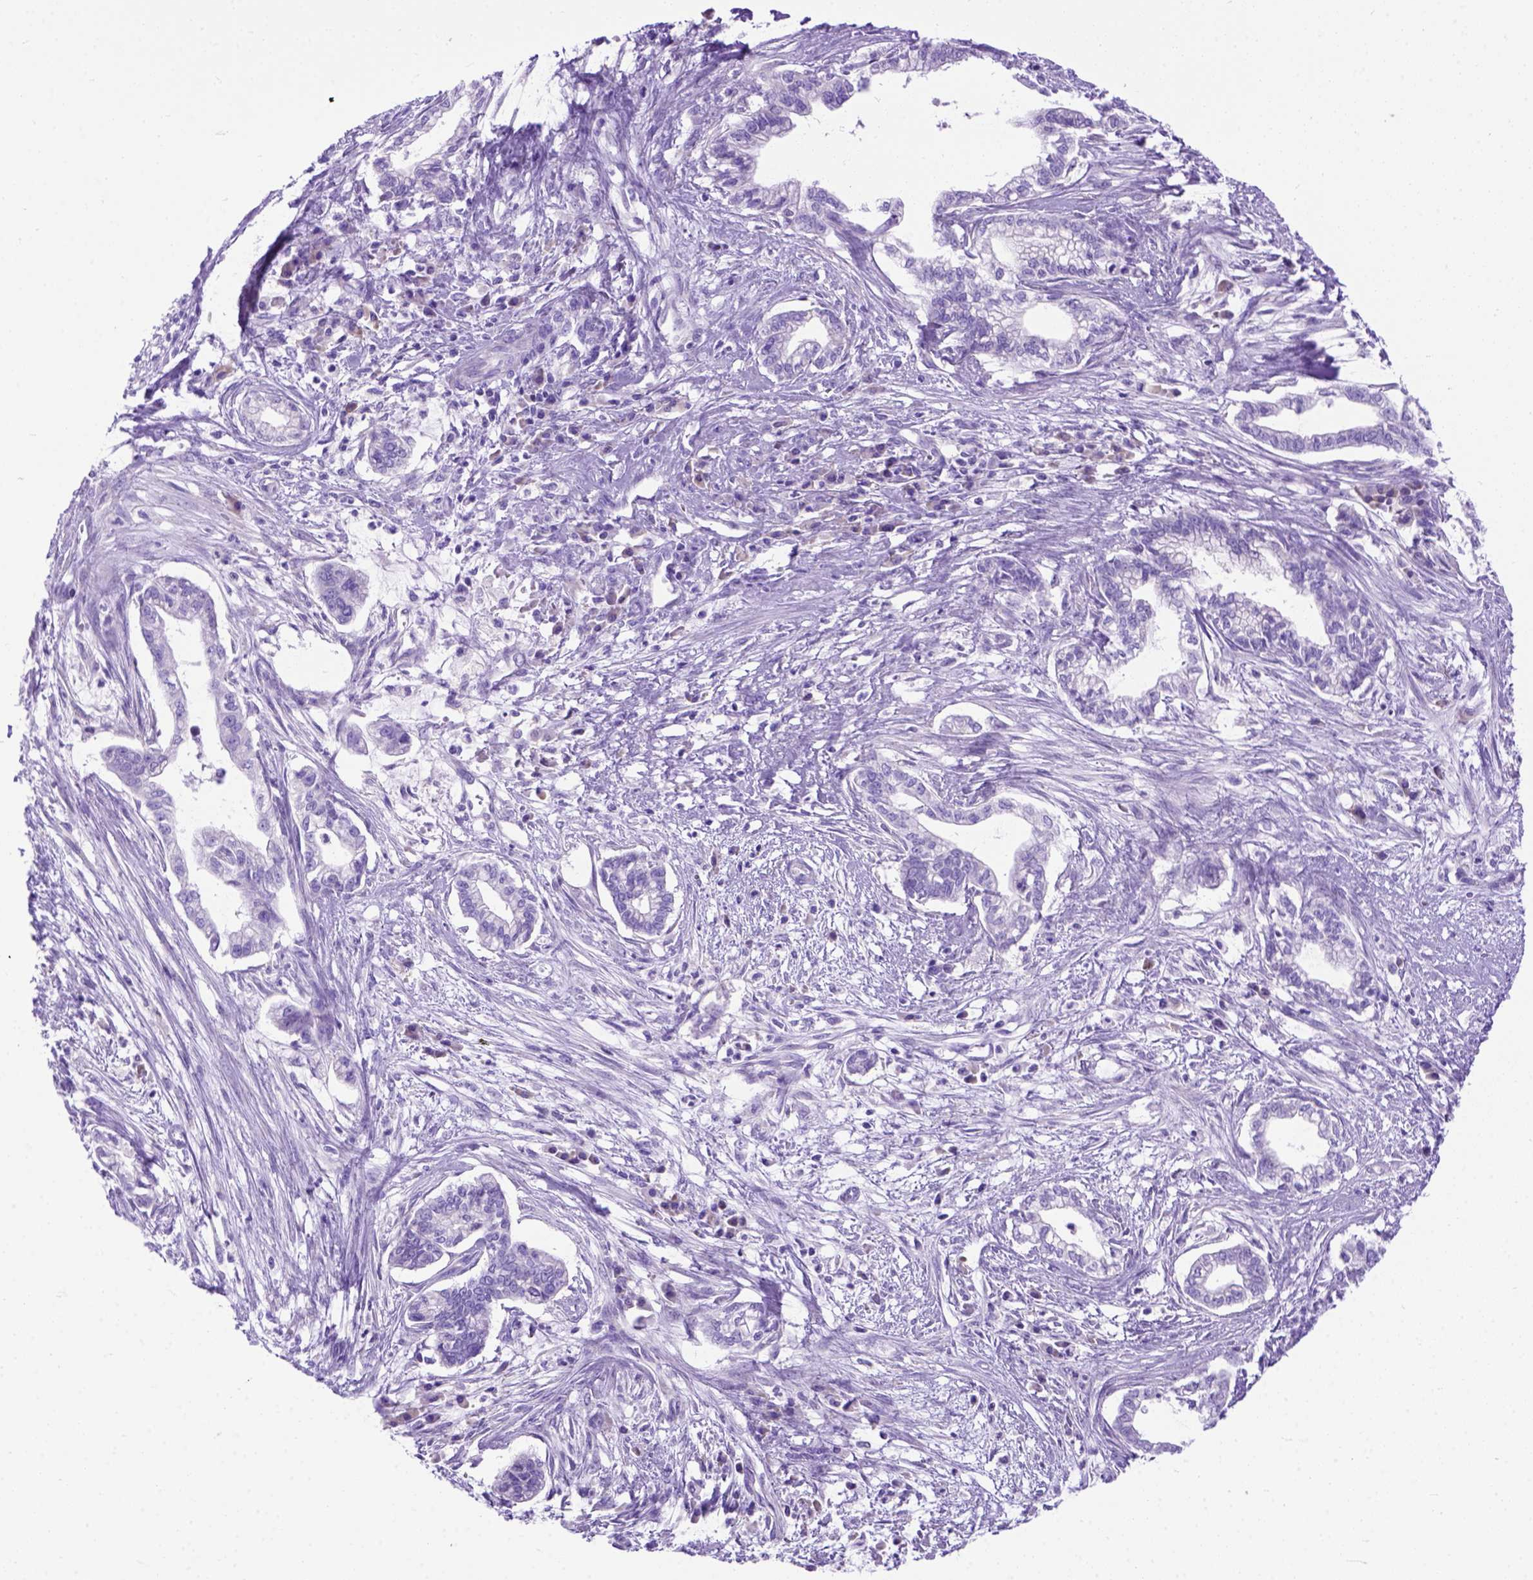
{"staining": {"intensity": "negative", "quantity": "none", "location": "none"}, "tissue": "cervical cancer", "cell_type": "Tumor cells", "image_type": "cancer", "snomed": [{"axis": "morphology", "description": "Adenocarcinoma, NOS"}, {"axis": "topography", "description": "Cervix"}], "caption": "Human adenocarcinoma (cervical) stained for a protein using immunohistochemistry (IHC) reveals no staining in tumor cells.", "gene": "ODAD3", "patient": {"sex": "female", "age": 62}}